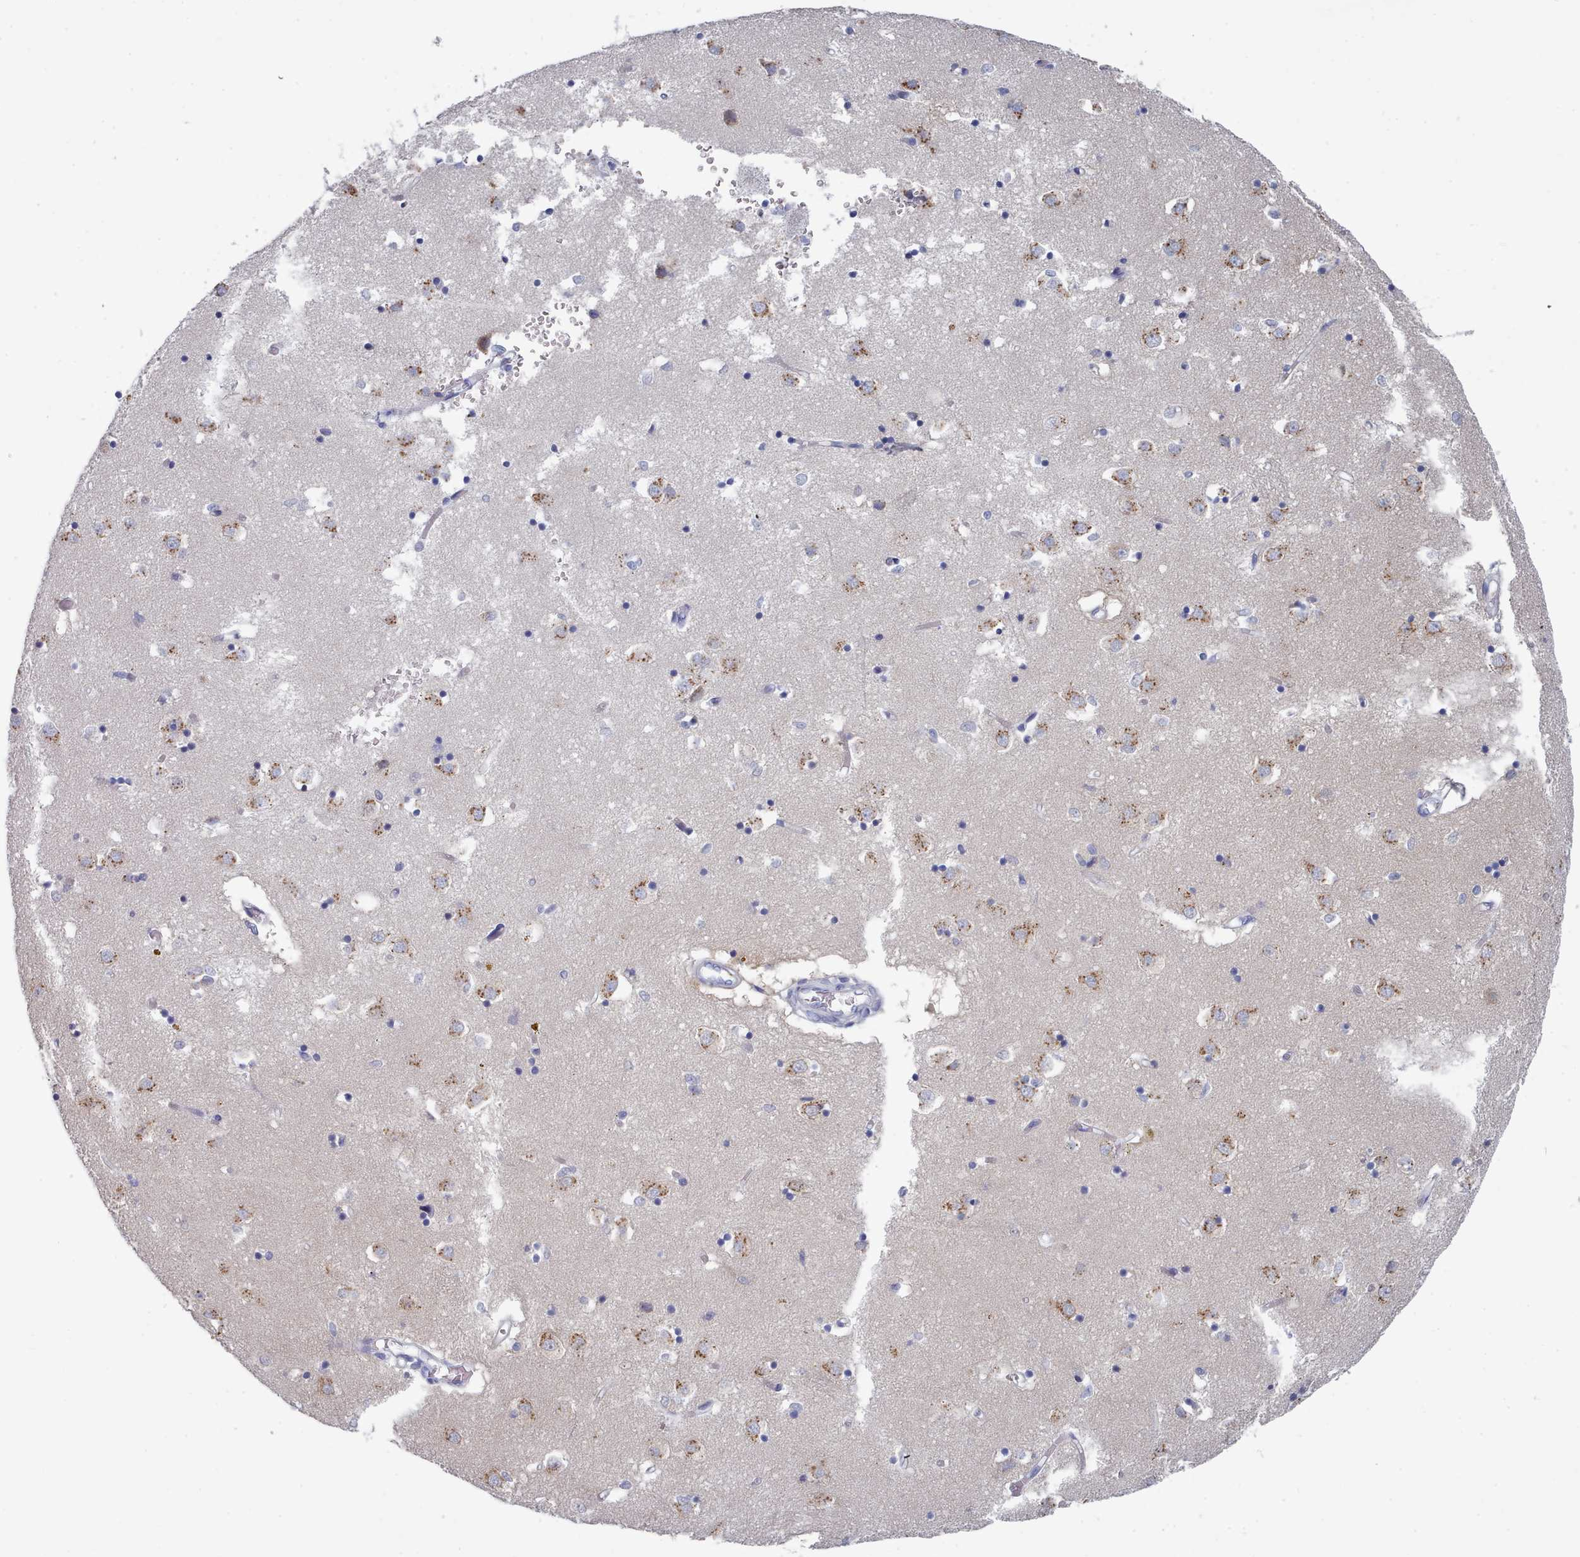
{"staining": {"intensity": "negative", "quantity": "none", "location": "none"}, "tissue": "caudate", "cell_type": "Glial cells", "image_type": "normal", "snomed": [{"axis": "morphology", "description": "Normal tissue, NOS"}, {"axis": "topography", "description": "Lateral ventricle wall"}], "caption": "IHC photomicrograph of benign caudate stained for a protein (brown), which reveals no positivity in glial cells.", "gene": "ENSG00000285188", "patient": {"sex": "male", "age": 70}}